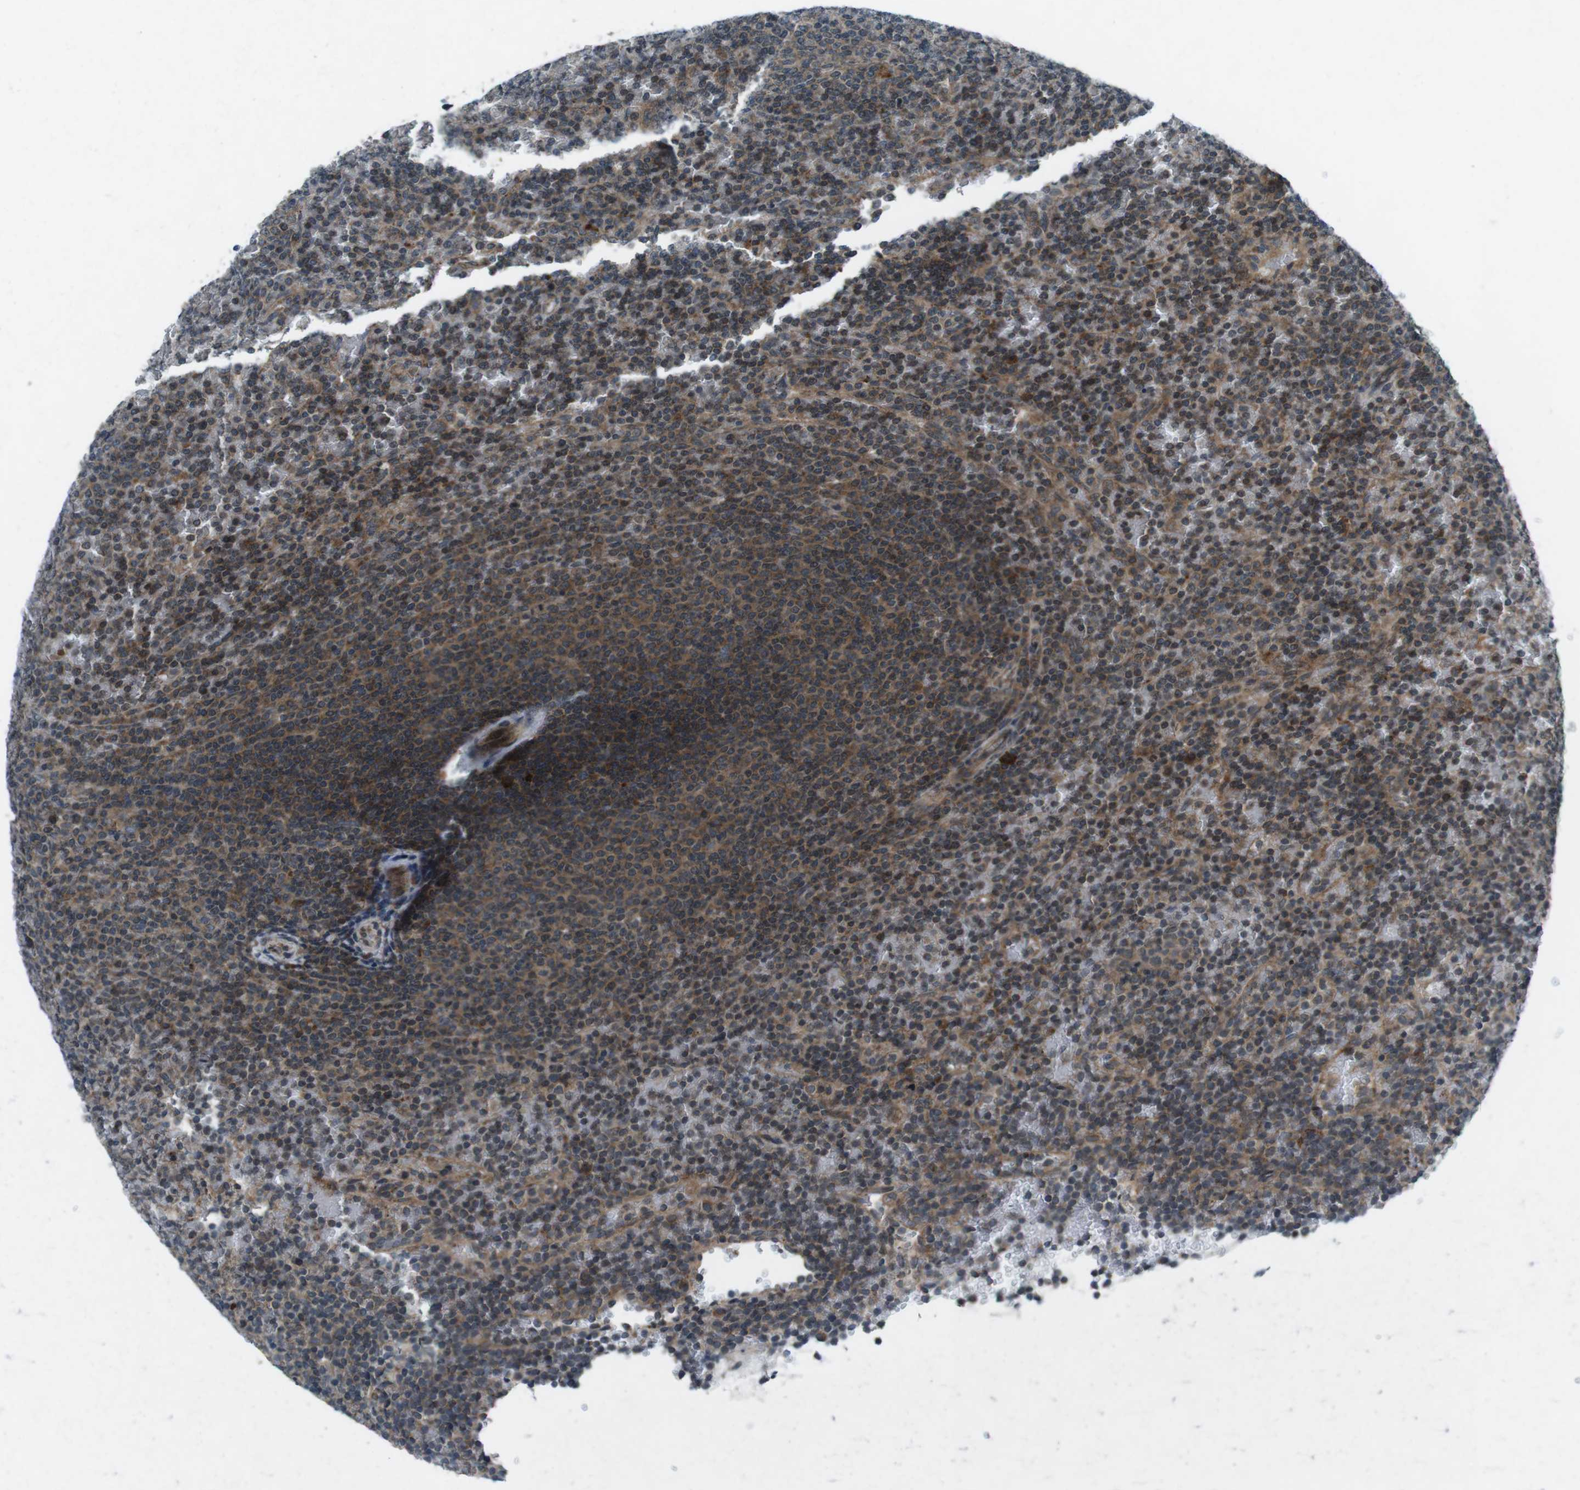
{"staining": {"intensity": "moderate", "quantity": ">75%", "location": "cytoplasmic/membranous"}, "tissue": "lymphoma", "cell_type": "Tumor cells", "image_type": "cancer", "snomed": [{"axis": "morphology", "description": "Malignant lymphoma, non-Hodgkin's type, Low grade"}, {"axis": "topography", "description": "Spleen"}], "caption": "This histopathology image demonstrates immunohistochemistry (IHC) staining of human malignant lymphoma, non-Hodgkin's type (low-grade), with medium moderate cytoplasmic/membranous staining in approximately >75% of tumor cells.", "gene": "CDK16", "patient": {"sex": "female", "age": 77}}